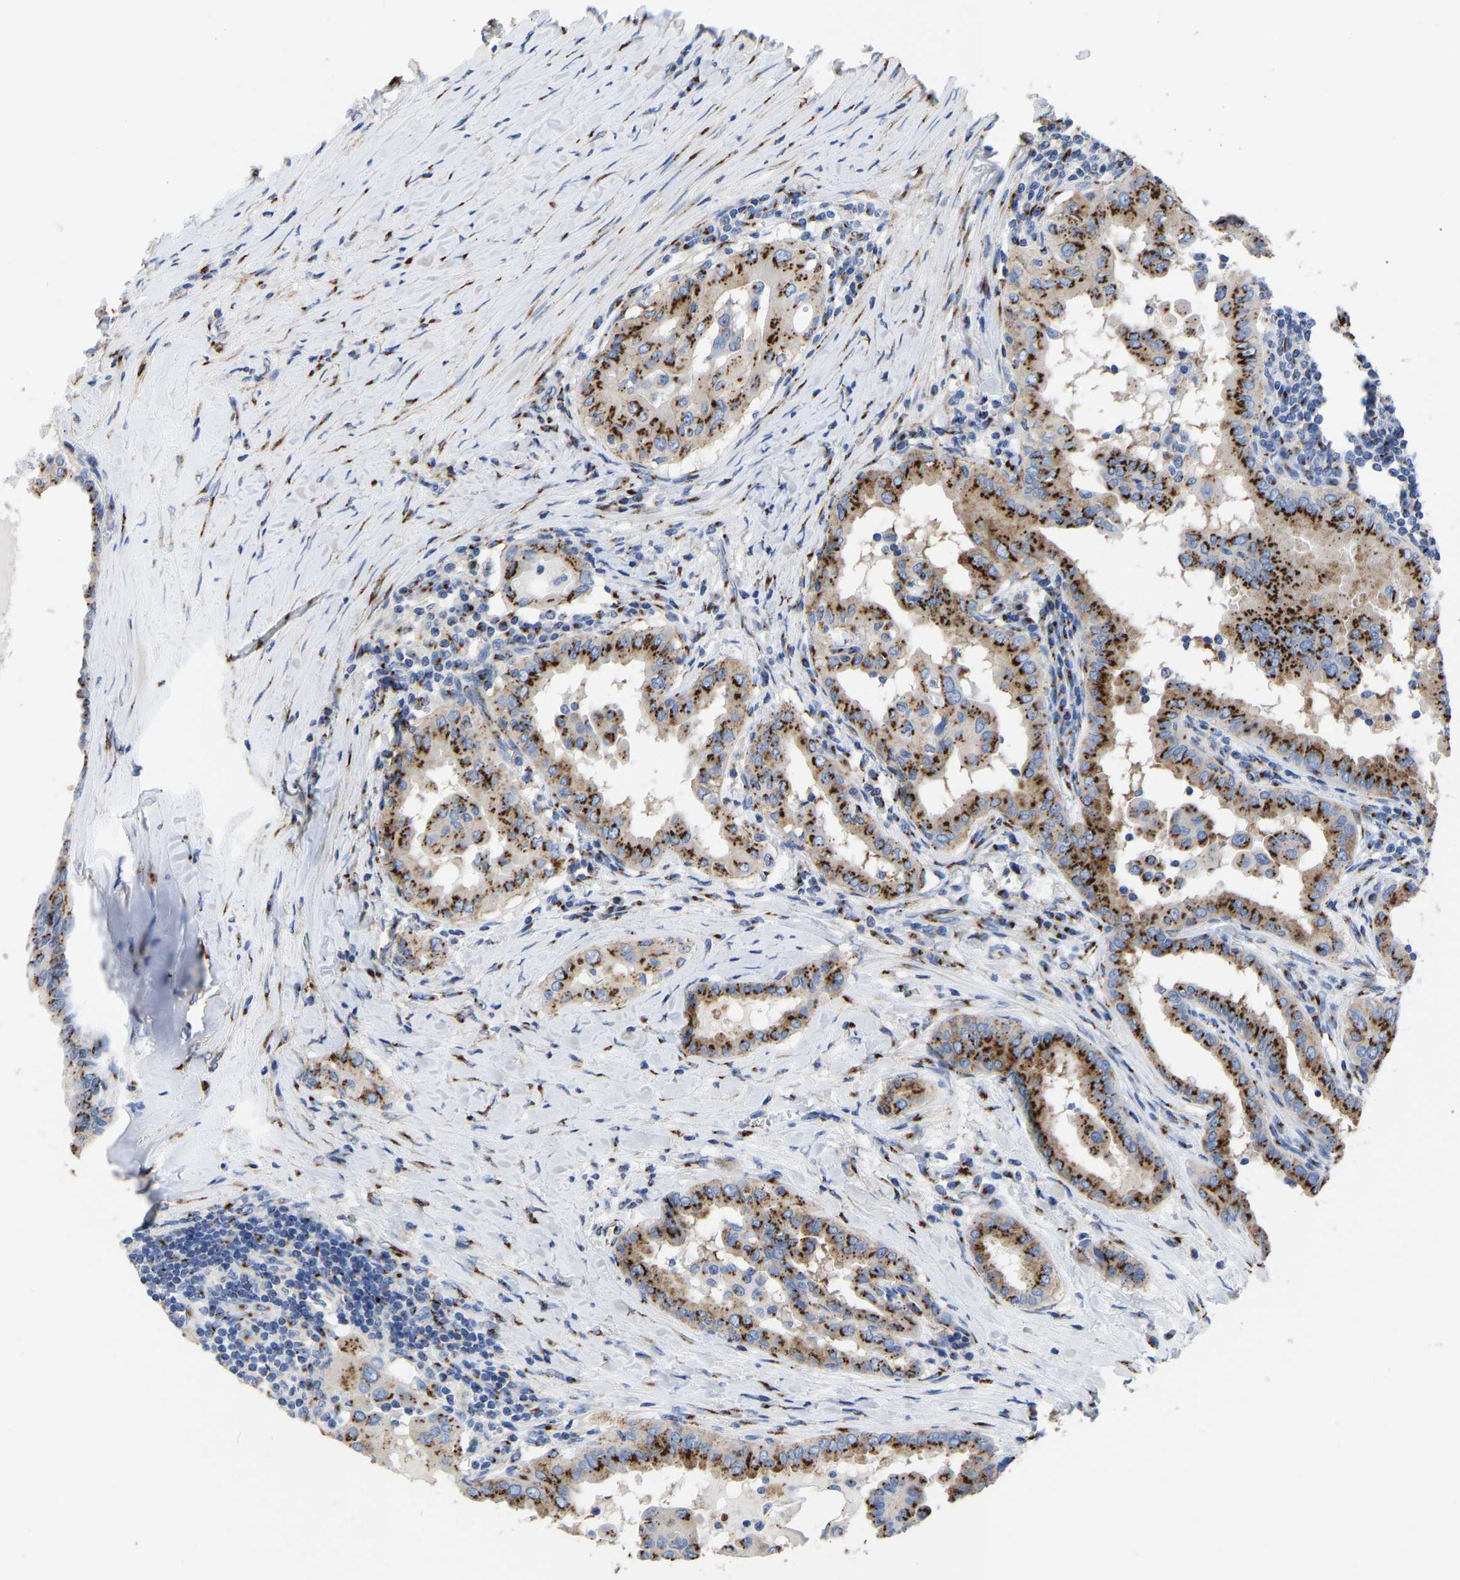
{"staining": {"intensity": "strong", "quantity": ">75%", "location": "cytoplasmic/membranous"}, "tissue": "thyroid cancer", "cell_type": "Tumor cells", "image_type": "cancer", "snomed": [{"axis": "morphology", "description": "Papillary adenocarcinoma, NOS"}, {"axis": "topography", "description": "Thyroid gland"}], "caption": "Immunohistochemistry (IHC) (DAB) staining of human thyroid cancer demonstrates strong cytoplasmic/membranous protein positivity in approximately >75% of tumor cells.", "gene": "TMEM87A", "patient": {"sex": "male", "age": 33}}